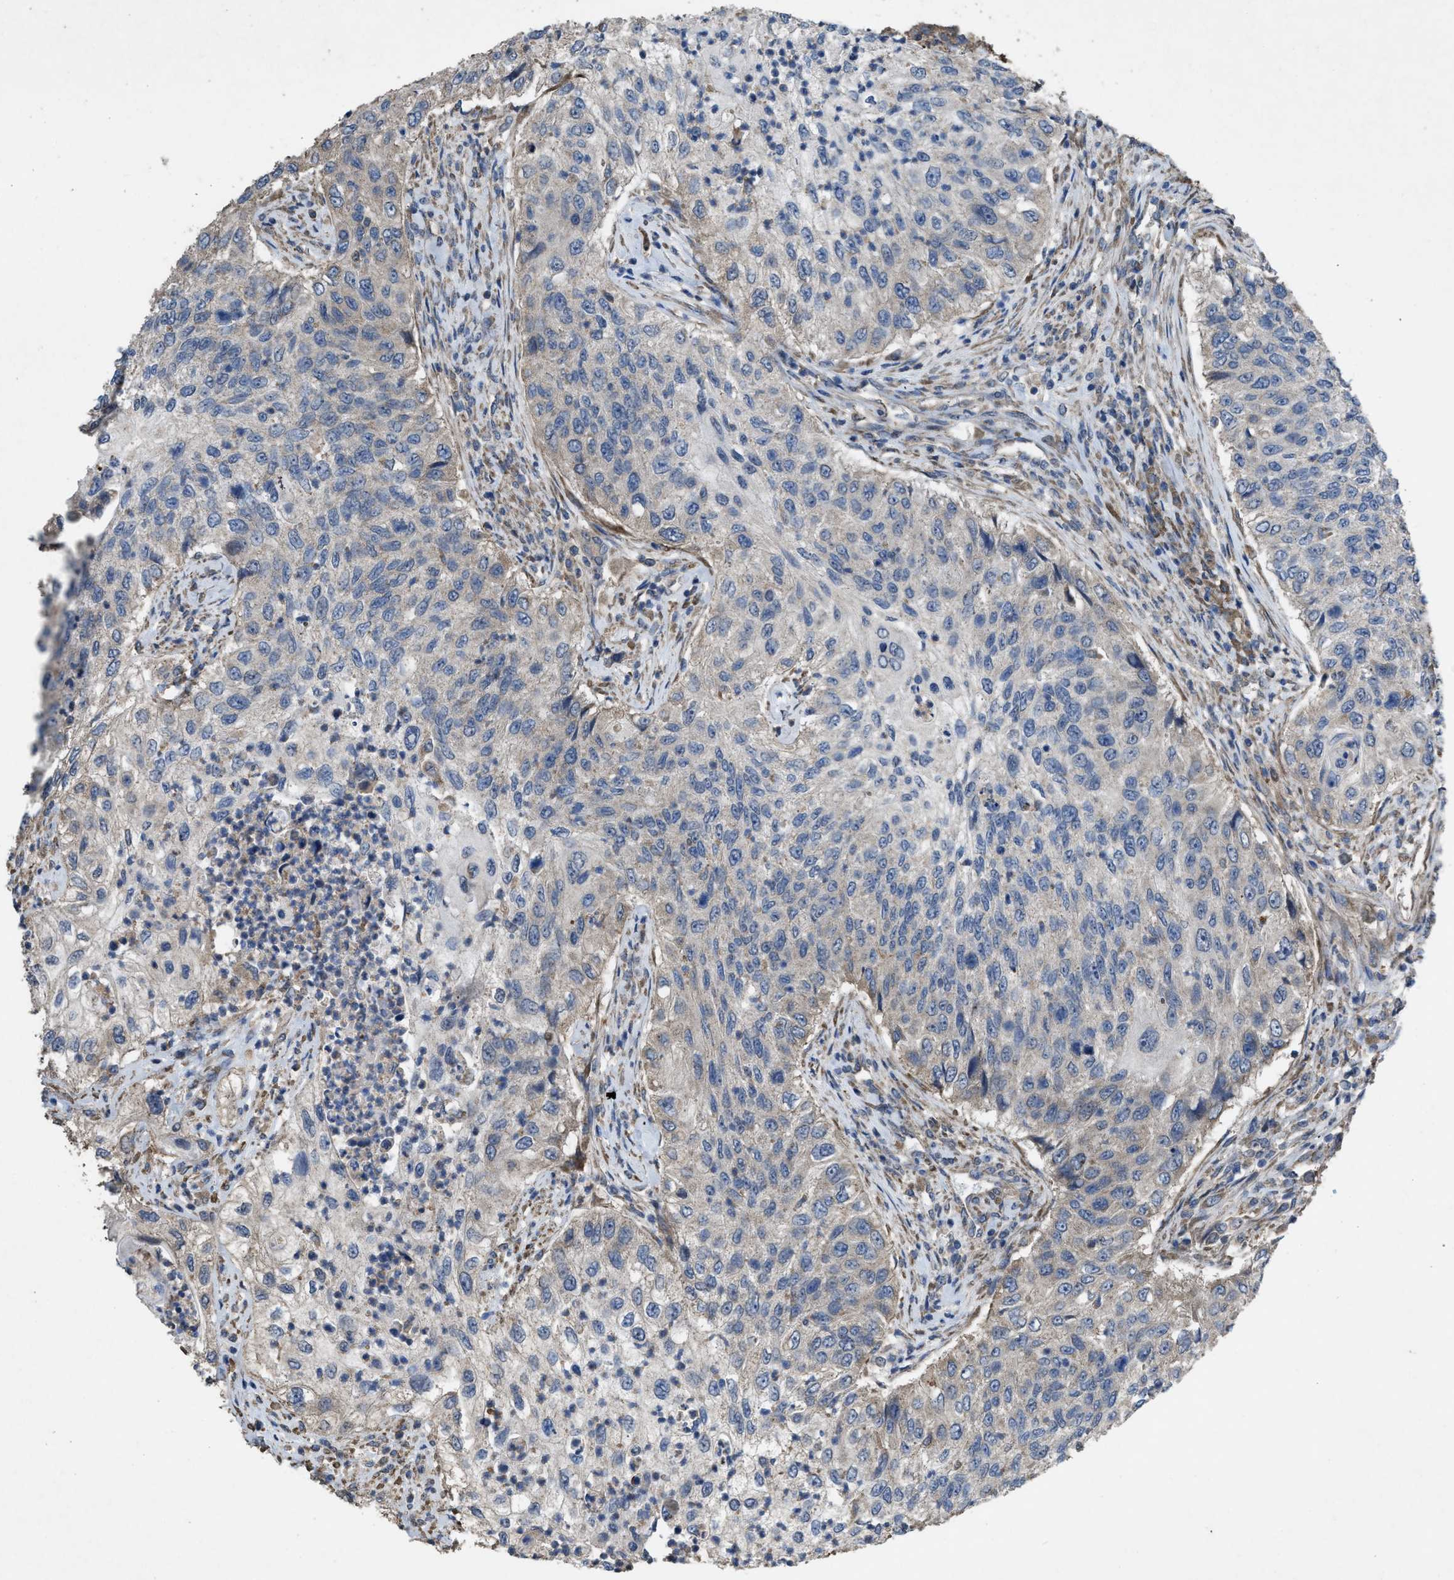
{"staining": {"intensity": "negative", "quantity": "none", "location": "none"}, "tissue": "urothelial cancer", "cell_type": "Tumor cells", "image_type": "cancer", "snomed": [{"axis": "morphology", "description": "Urothelial carcinoma, High grade"}, {"axis": "topography", "description": "Urinary bladder"}], "caption": "High-grade urothelial carcinoma was stained to show a protein in brown. There is no significant staining in tumor cells.", "gene": "ARL6", "patient": {"sex": "female", "age": 60}}